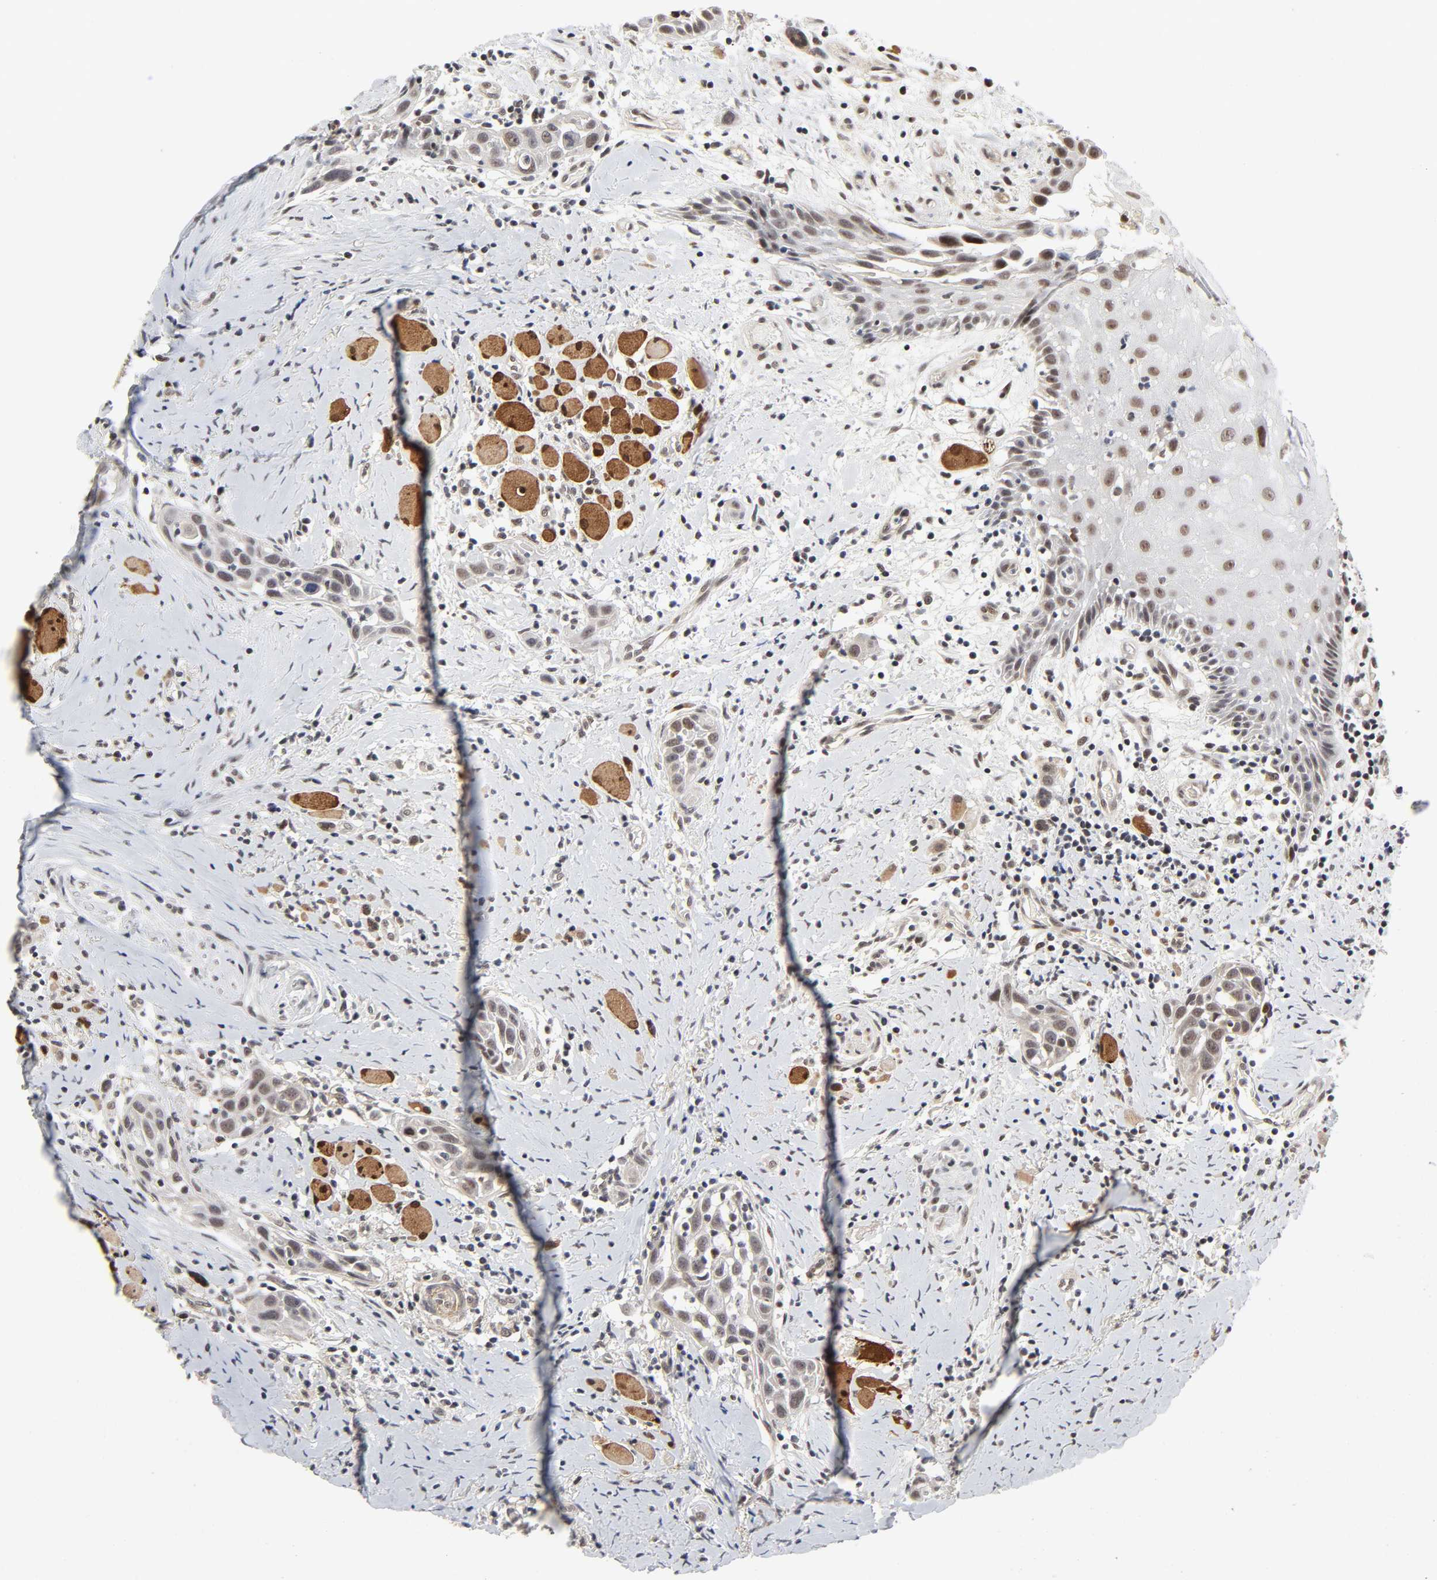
{"staining": {"intensity": "moderate", "quantity": ">75%", "location": "cytoplasmic/membranous,nuclear"}, "tissue": "head and neck cancer", "cell_type": "Tumor cells", "image_type": "cancer", "snomed": [{"axis": "morphology", "description": "Squamous cell carcinoma, NOS"}, {"axis": "topography", "description": "Oral tissue"}, {"axis": "topography", "description": "Head-Neck"}], "caption": "Immunohistochemistry histopathology image of neoplastic tissue: head and neck cancer stained using IHC demonstrates medium levels of moderate protein expression localized specifically in the cytoplasmic/membranous and nuclear of tumor cells, appearing as a cytoplasmic/membranous and nuclear brown color.", "gene": "ZKSCAN8", "patient": {"sex": "female", "age": 50}}